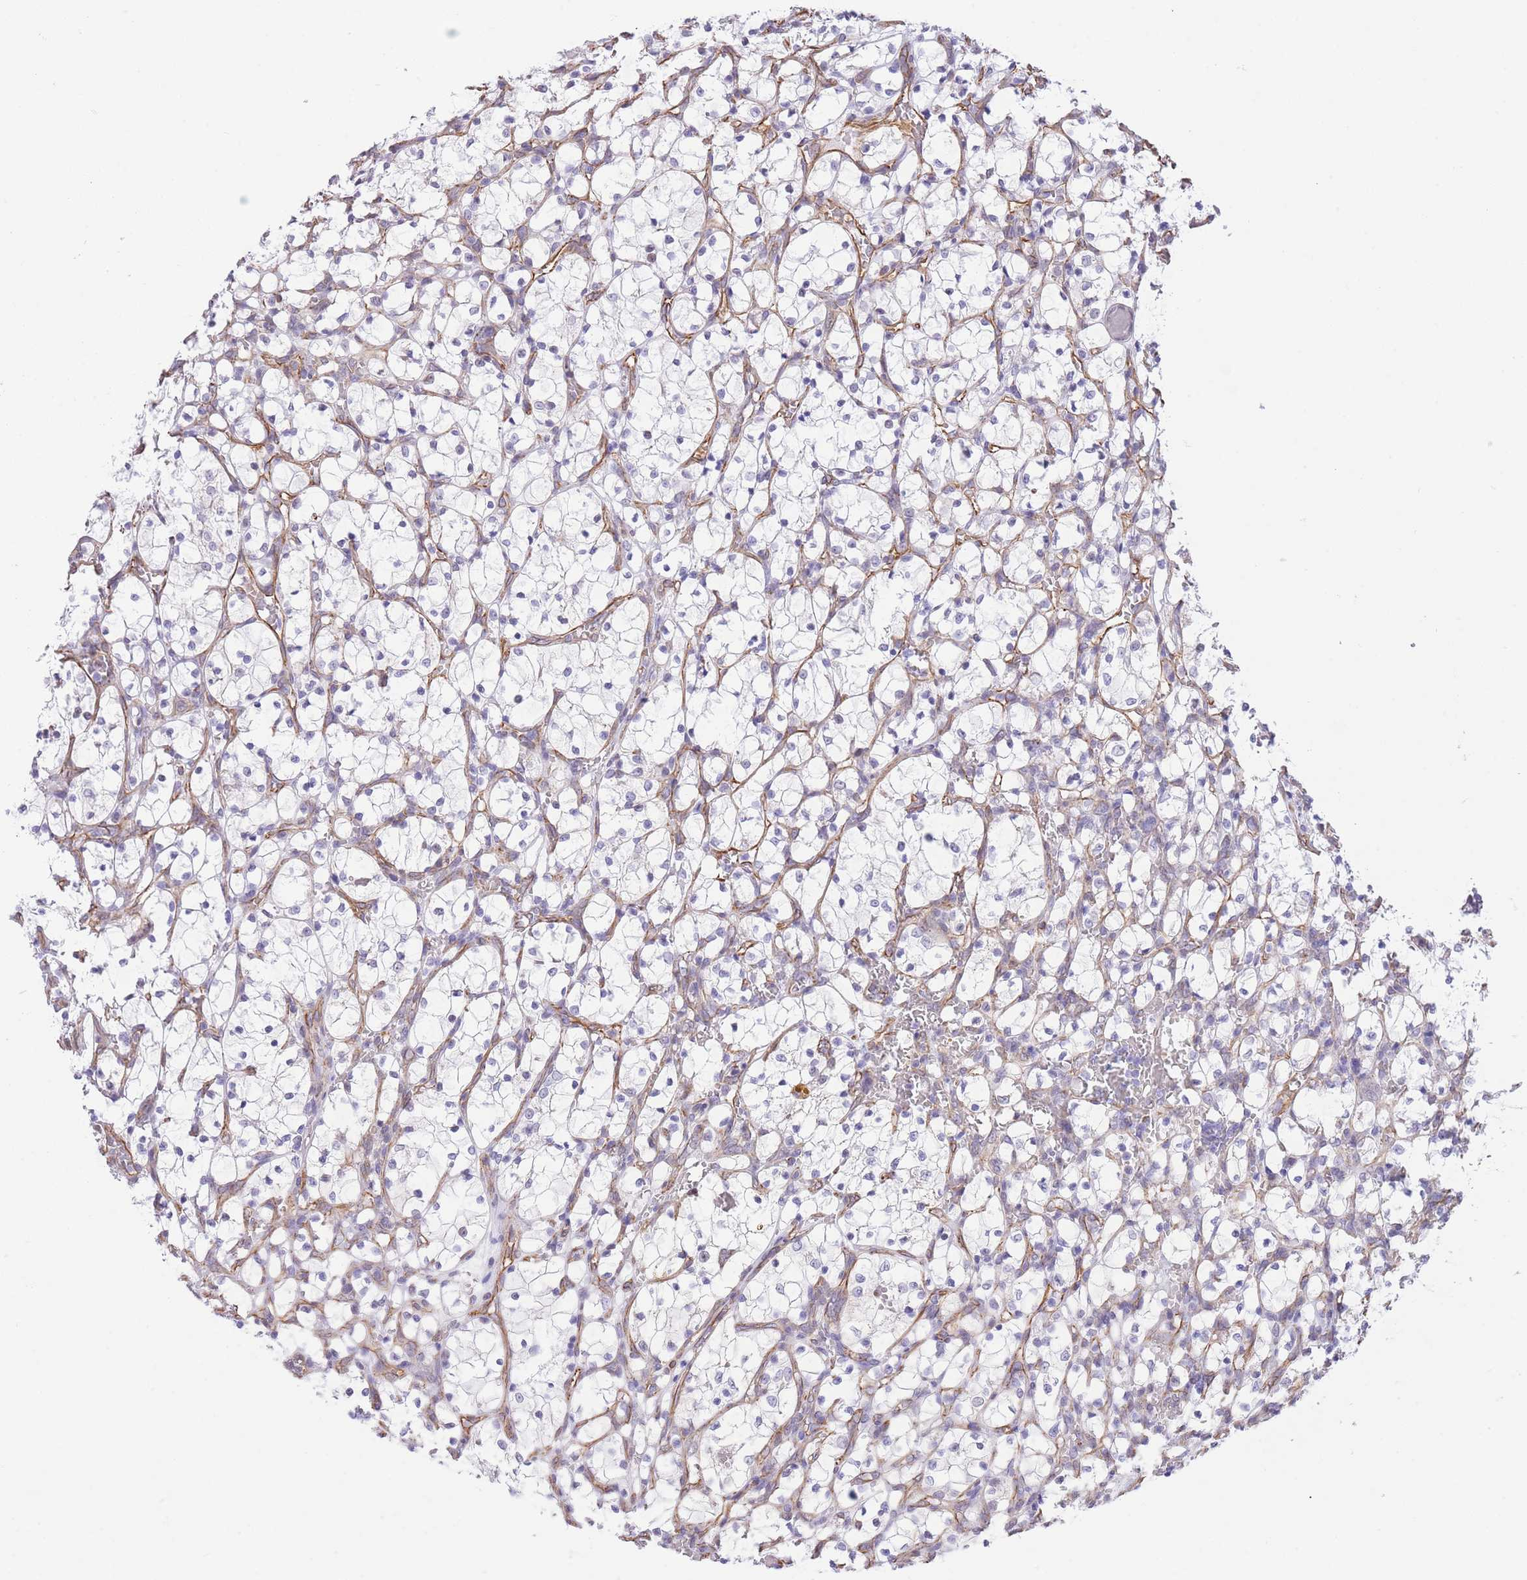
{"staining": {"intensity": "negative", "quantity": "none", "location": "none"}, "tissue": "renal cancer", "cell_type": "Tumor cells", "image_type": "cancer", "snomed": [{"axis": "morphology", "description": "Adenocarcinoma, NOS"}, {"axis": "topography", "description": "Kidney"}], "caption": "Tumor cells are negative for protein expression in human renal adenocarcinoma.", "gene": "PSG8", "patient": {"sex": "female", "age": 69}}